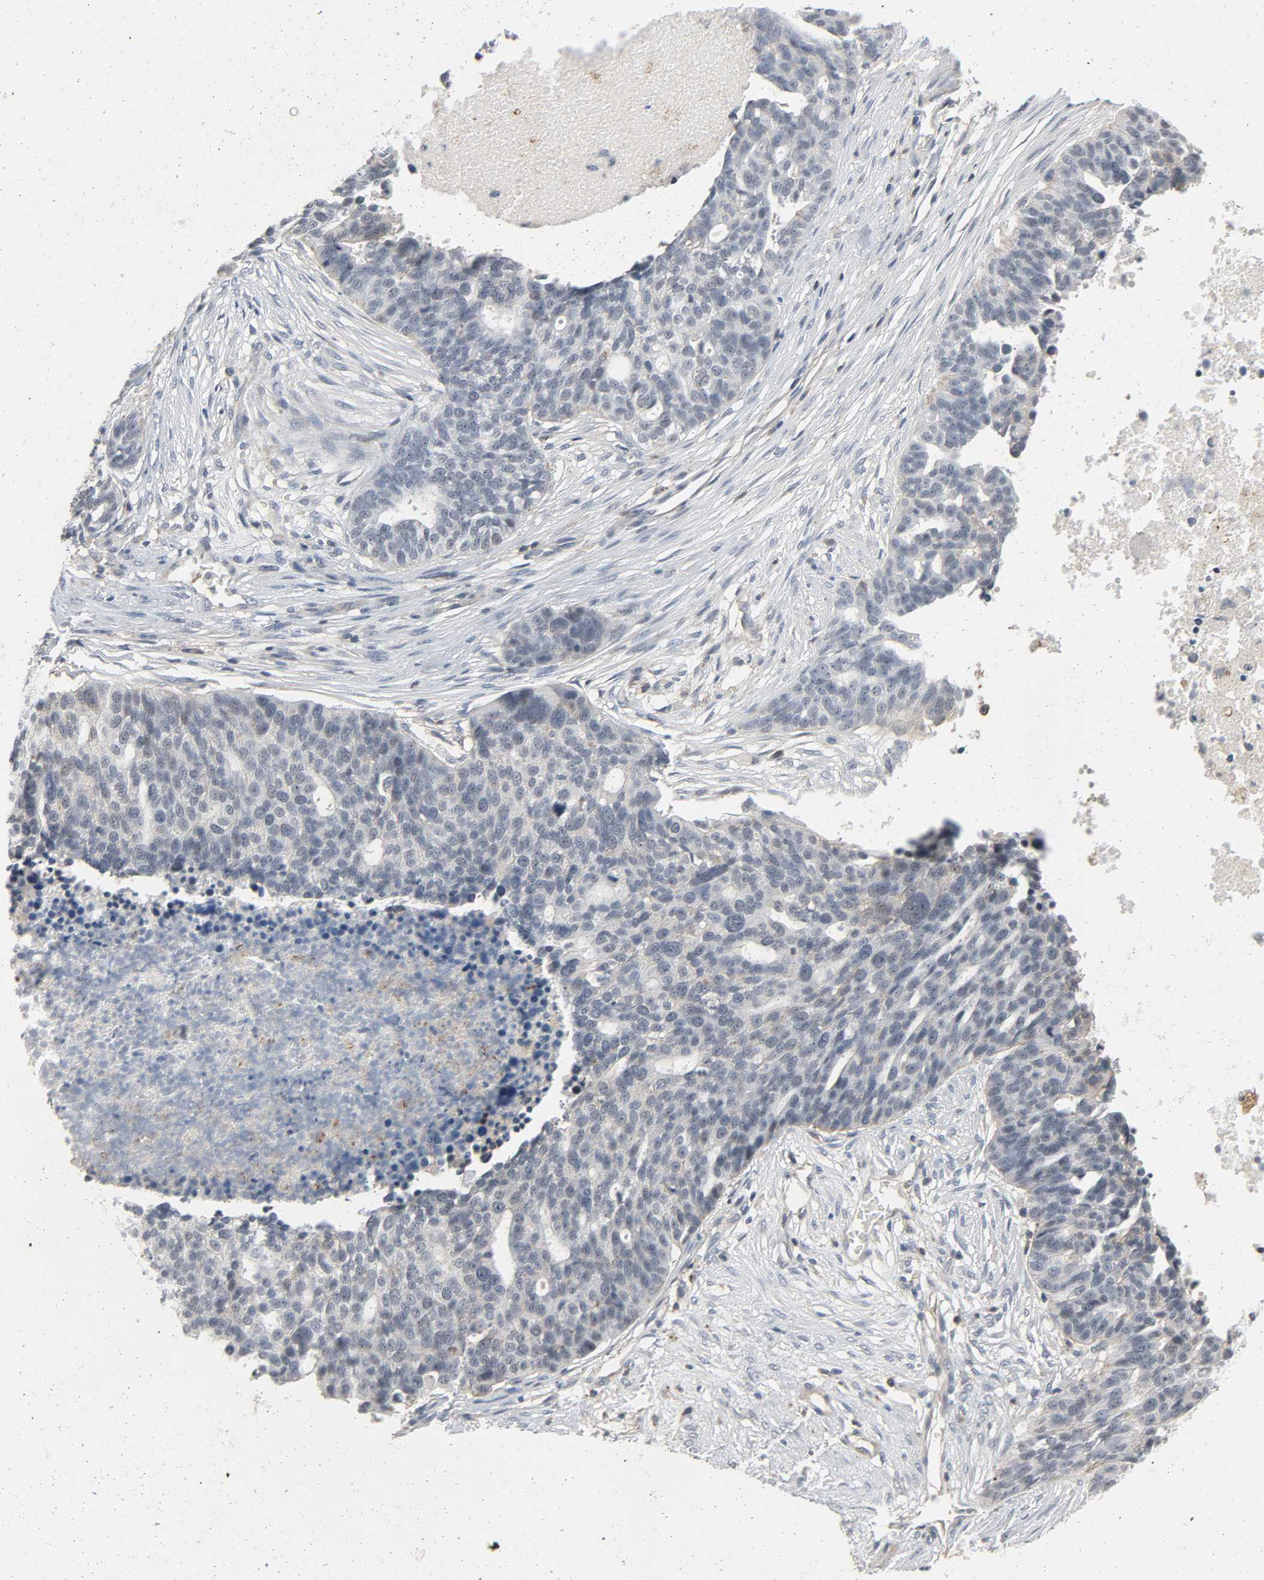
{"staining": {"intensity": "weak", "quantity": "<25%", "location": "cytoplasmic/membranous"}, "tissue": "ovarian cancer", "cell_type": "Tumor cells", "image_type": "cancer", "snomed": [{"axis": "morphology", "description": "Cystadenocarcinoma, serous, NOS"}, {"axis": "topography", "description": "Ovary"}], "caption": "An image of ovarian serous cystadenocarcinoma stained for a protein demonstrates no brown staining in tumor cells. The staining was performed using DAB to visualize the protein expression in brown, while the nuclei were stained in blue with hematoxylin (Magnification: 20x).", "gene": "CD4", "patient": {"sex": "female", "age": 59}}